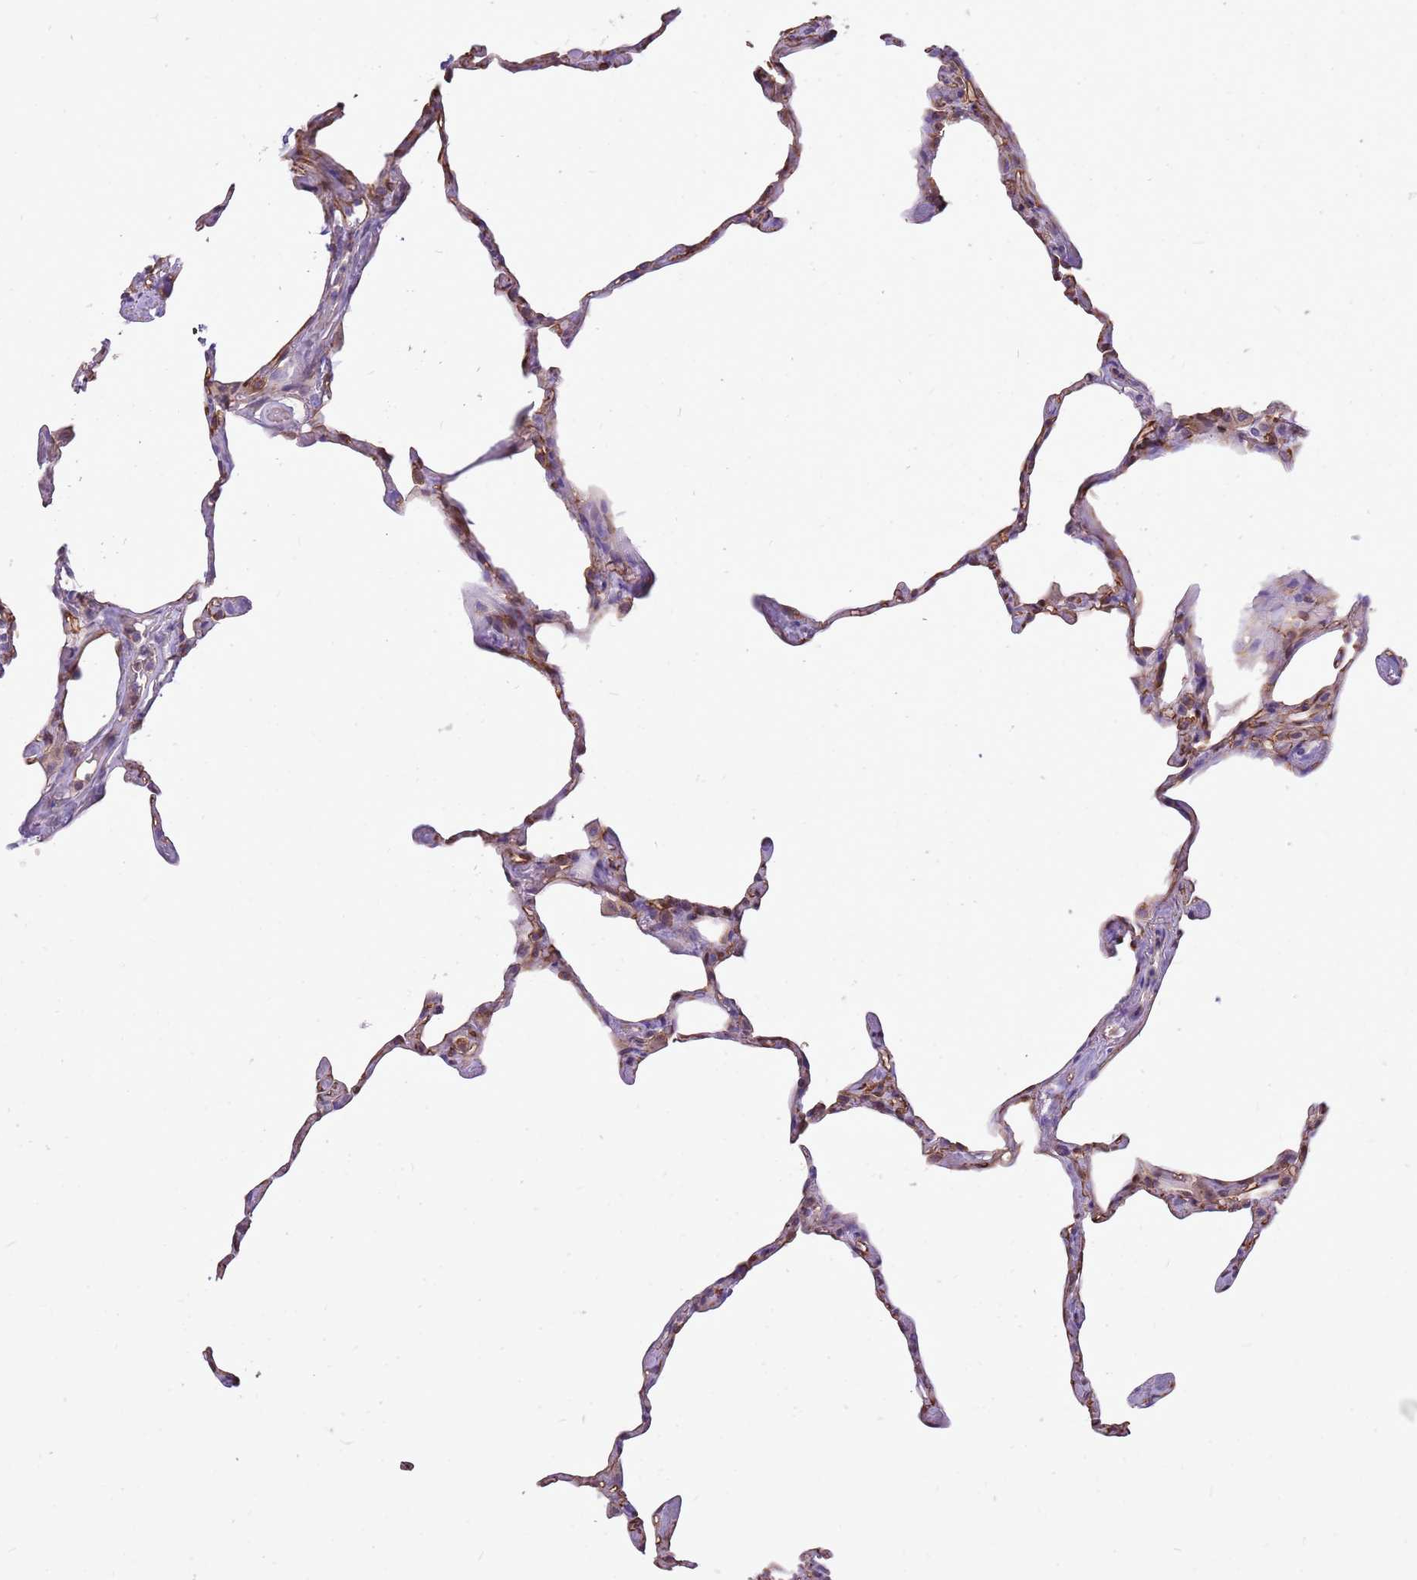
{"staining": {"intensity": "moderate", "quantity": "25%-75%", "location": "cytoplasmic/membranous"}, "tissue": "lung", "cell_type": "Alveolar cells", "image_type": "normal", "snomed": [{"axis": "morphology", "description": "Normal tissue, NOS"}, {"axis": "topography", "description": "Lung"}], "caption": "Moderate cytoplasmic/membranous protein positivity is appreciated in approximately 25%-75% of alveolar cells in lung. Nuclei are stained in blue.", "gene": "WDR90", "patient": {"sex": "male", "age": 65}}